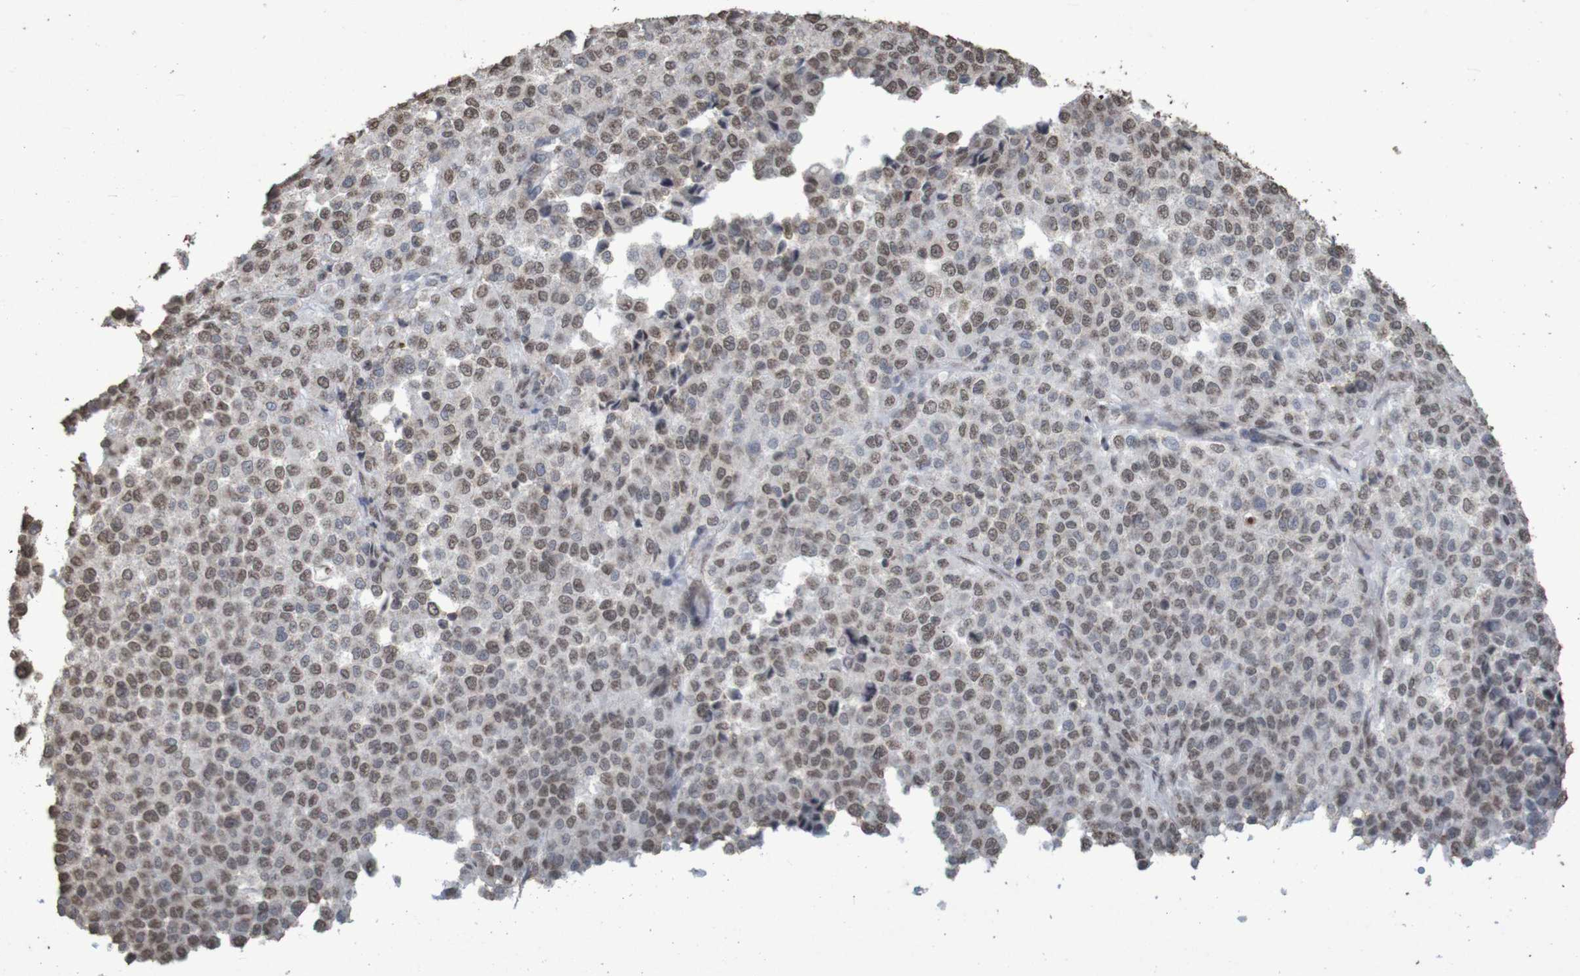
{"staining": {"intensity": "weak", "quantity": ">75%", "location": "nuclear"}, "tissue": "melanoma", "cell_type": "Tumor cells", "image_type": "cancer", "snomed": [{"axis": "morphology", "description": "Malignant melanoma, Metastatic site"}, {"axis": "topography", "description": "Pancreas"}], "caption": "A high-resolution photomicrograph shows immunohistochemistry (IHC) staining of melanoma, which shows weak nuclear staining in approximately >75% of tumor cells.", "gene": "GFI1", "patient": {"sex": "female", "age": 30}}